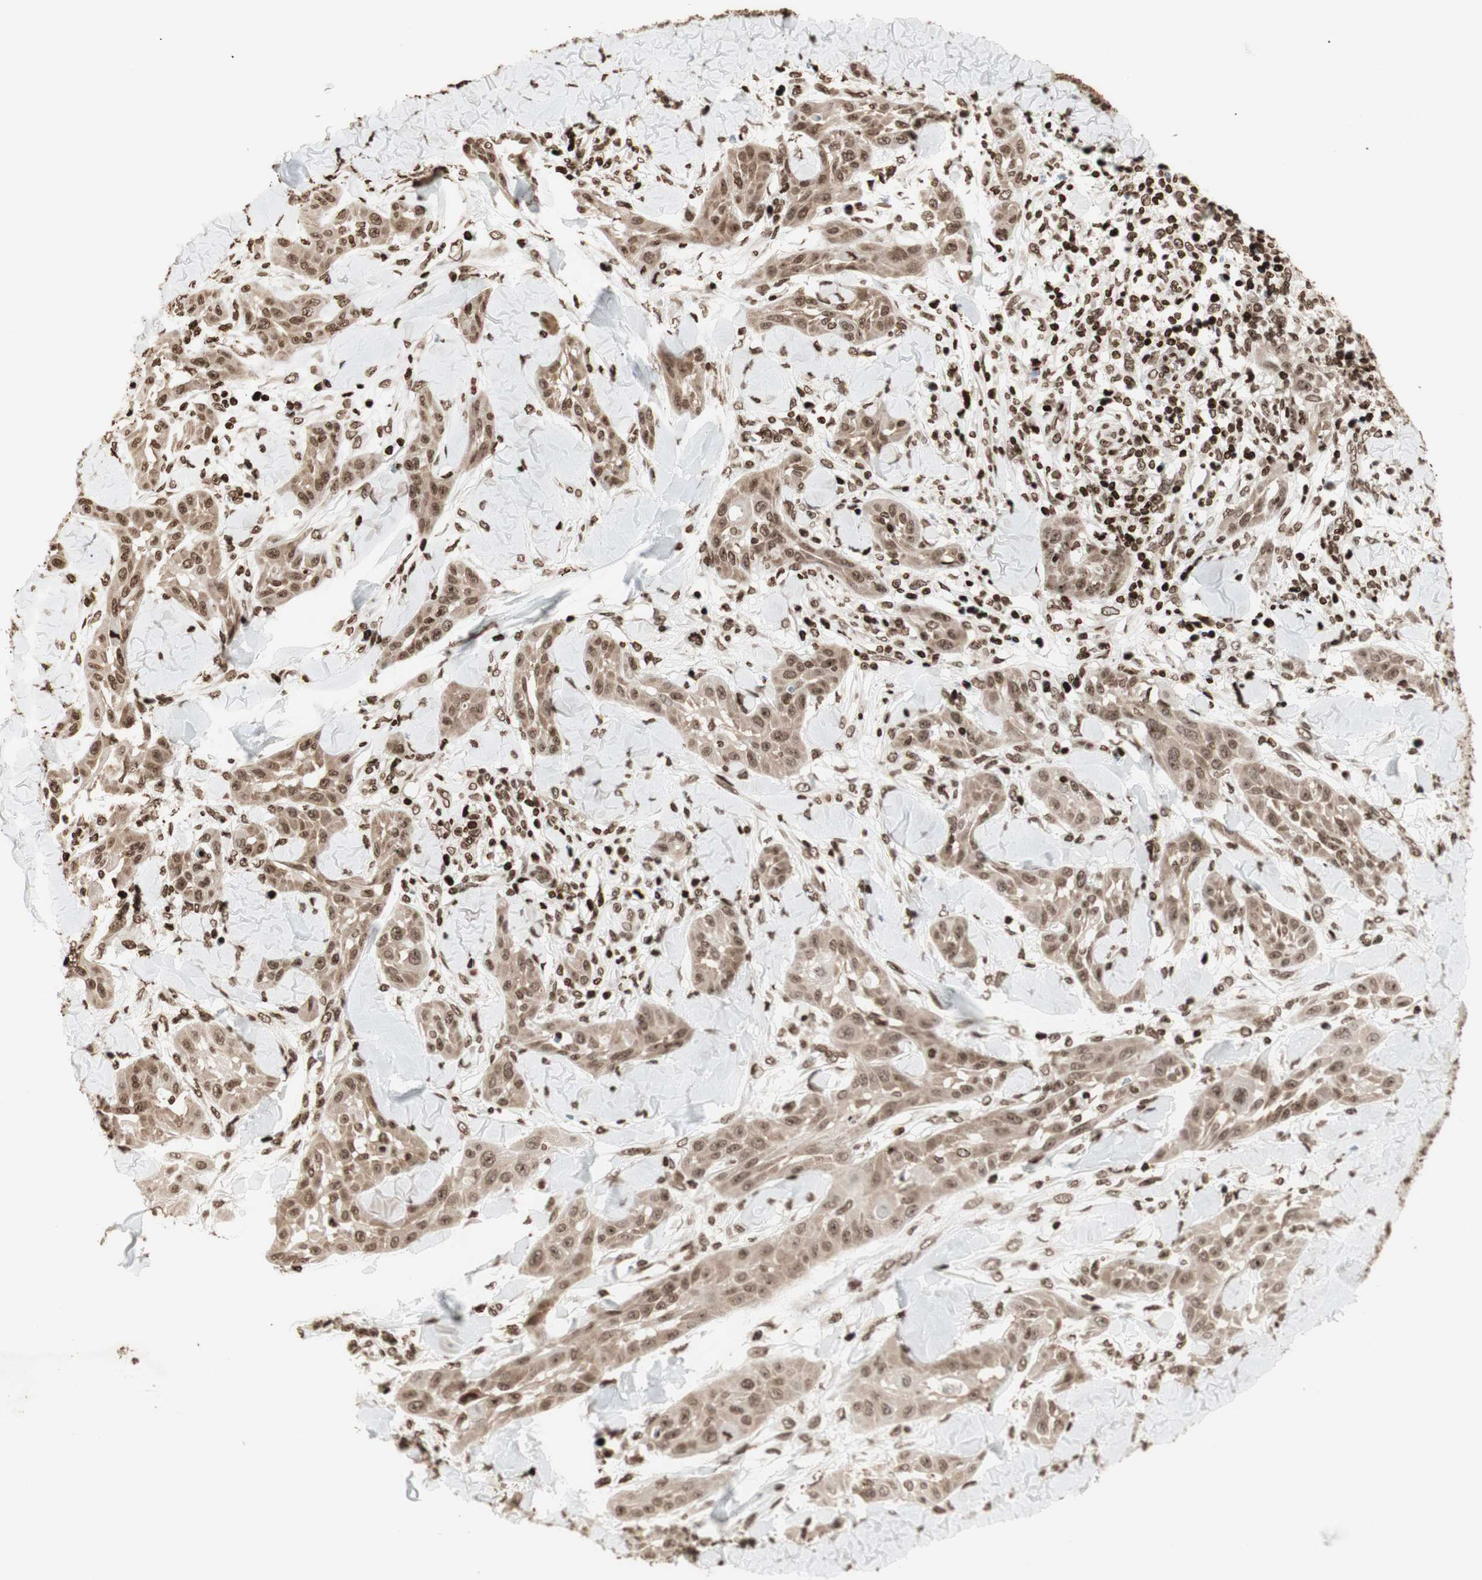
{"staining": {"intensity": "strong", "quantity": ">75%", "location": "cytoplasmic/membranous,nuclear"}, "tissue": "skin cancer", "cell_type": "Tumor cells", "image_type": "cancer", "snomed": [{"axis": "morphology", "description": "Squamous cell carcinoma, NOS"}, {"axis": "topography", "description": "Skin"}], "caption": "An immunohistochemistry histopathology image of neoplastic tissue is shown. Protein staining in brown shows strong cytoplasmic/membranous and nuclear positivity in skin squamous cell carcinoma within tumor cells. (DAB (3,3'-diaminobenzidine) IHC with brightfield microscopy, high magnification).", "gene": "NCAPD2", "patient": {"sex": "male", "age": 24}}